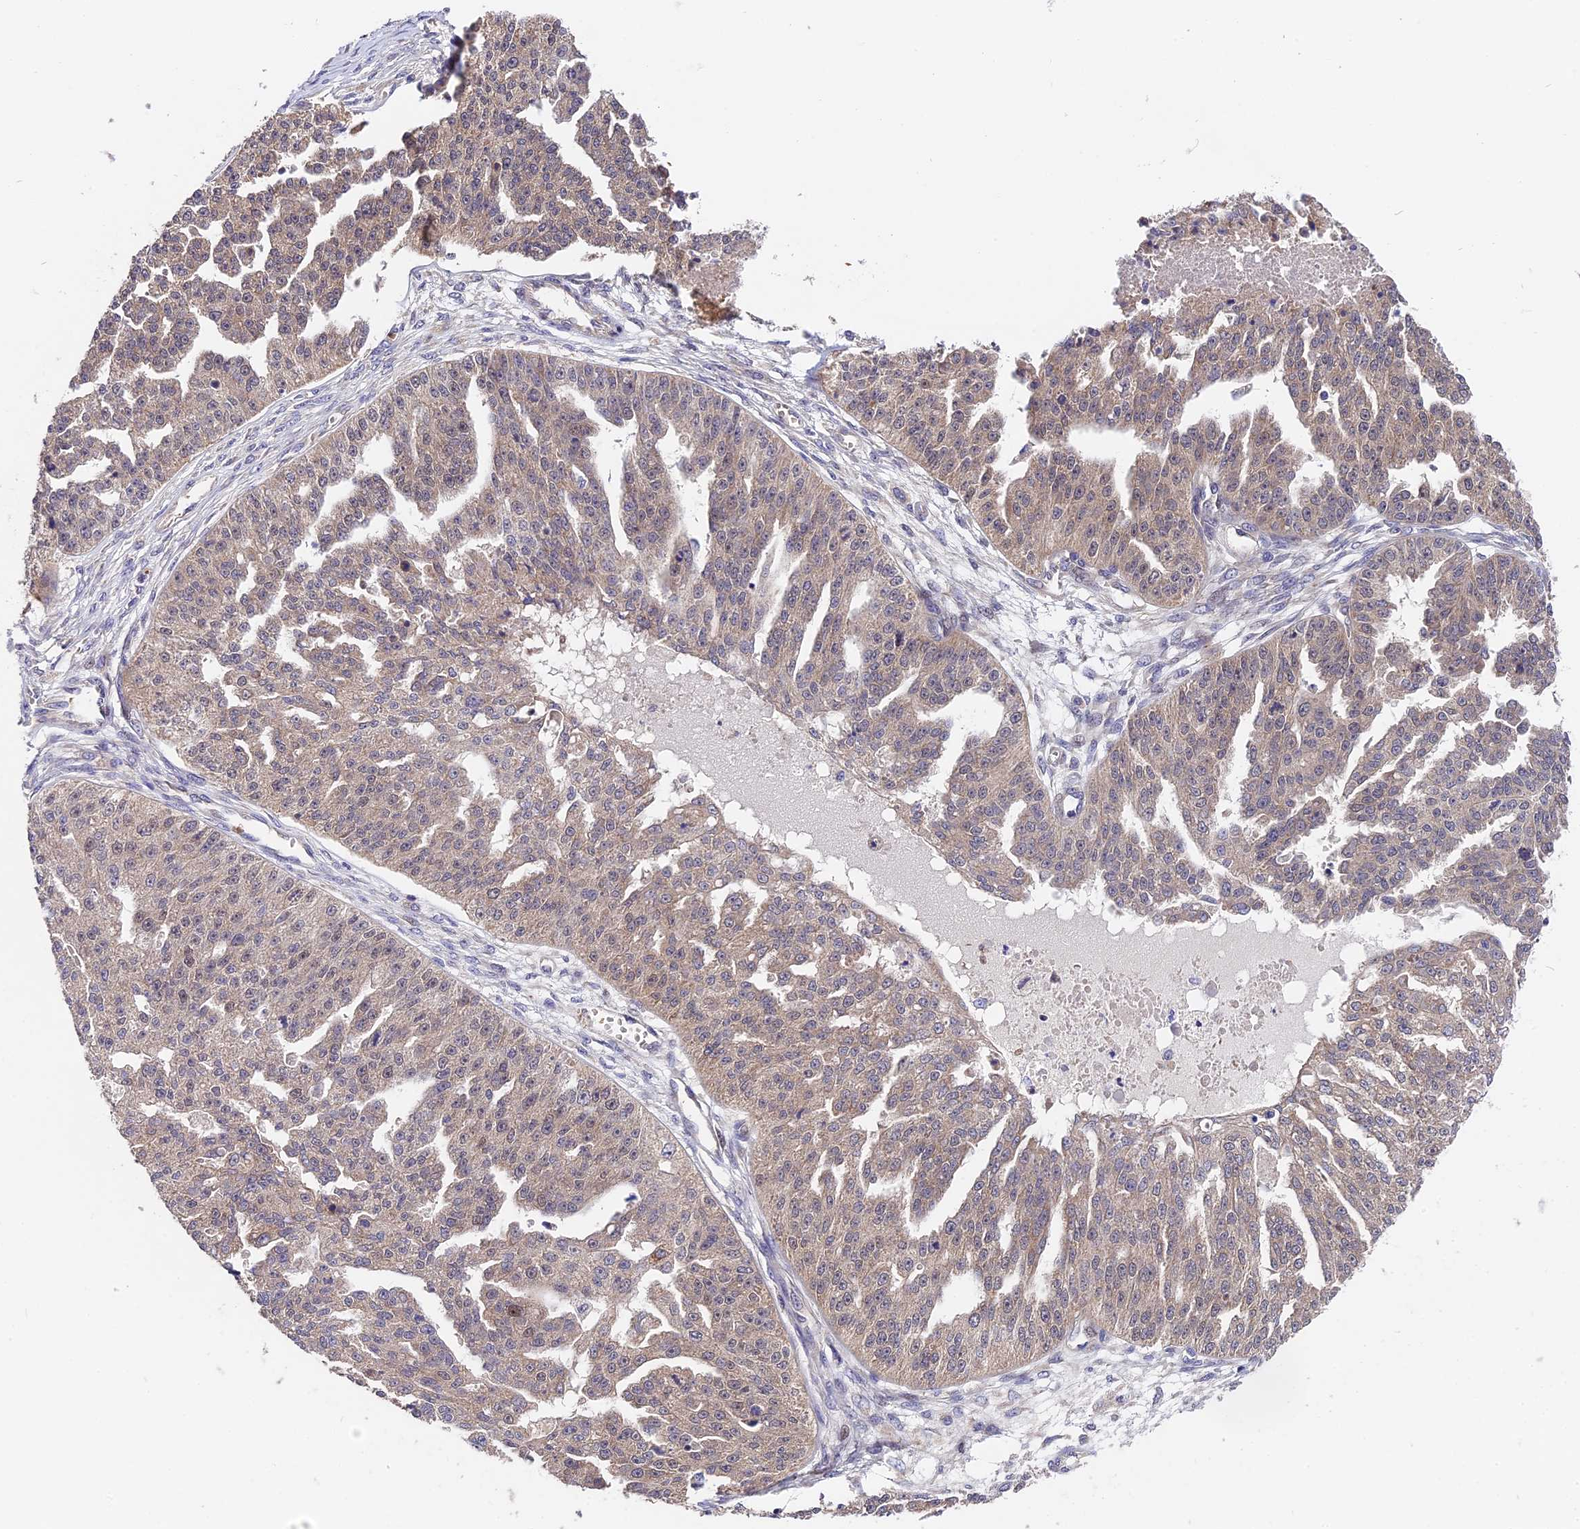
{"staining": {"intensity": "weak", "quantity": "25%-75%", "location": "cytoplasmic/membranous"}, "tissue": "ovarian cancer", "cell_type": "Tumor cells", "image_type": "cancer", "snomed": [{"axis": "morphology", "description": "Cystadenocarcinoma, serous, NOS"}, {"axis": "topography", "description": "Ovary"}], "caption": "Ovarian serous cystadenocarcinoma stained with DAB (3,3'-diaminobenzidine) IHC exhibits low levels of weak cytoplasmic/membranous positivity in approximately 25%-75% of tumor cells.", "gene": "TRMT1", "patient": {"sex": "female", "age": 58}}